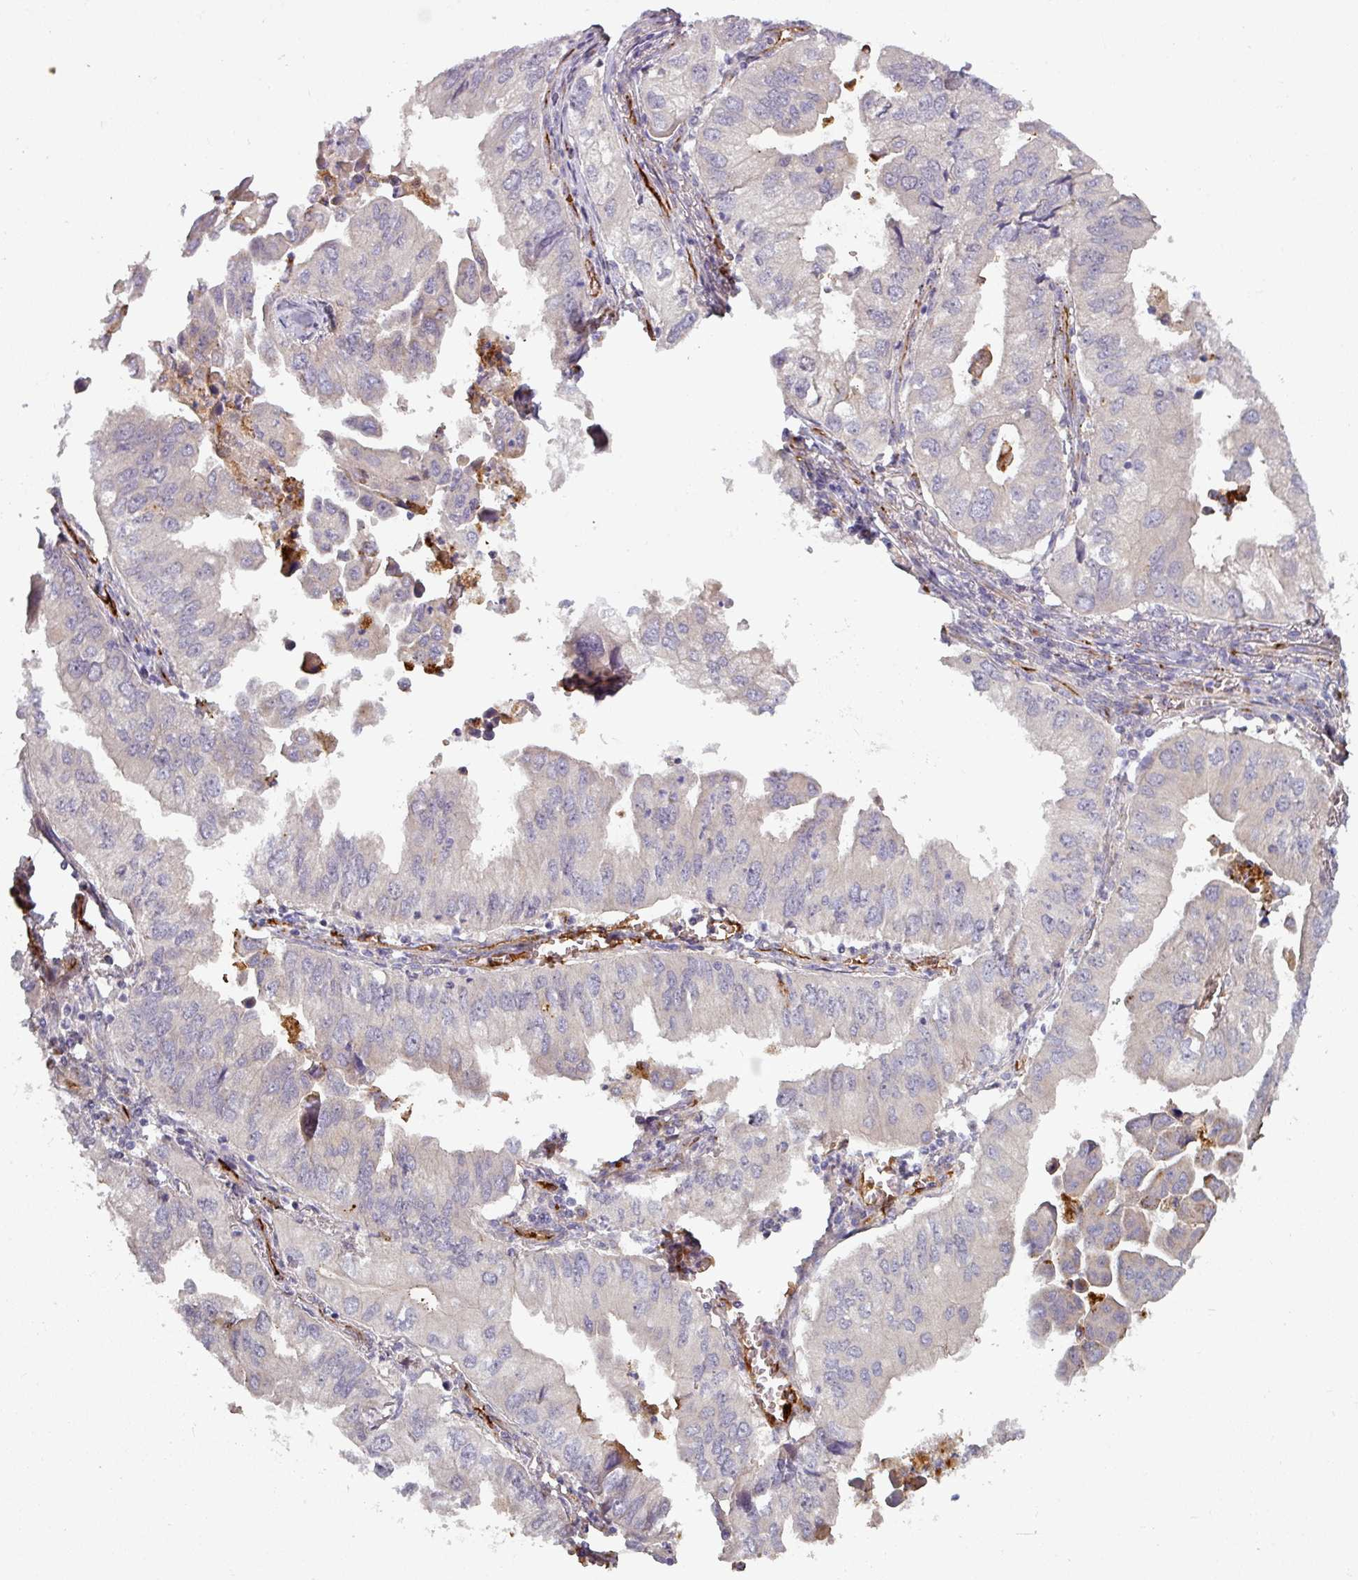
{"staining": {"intensity": "negative", "quantity": "none", "location": "none"}, "tissue": "lung cancer", "cell_type": "Tumor cells", "image_type": "cancer", "snomed": [{"axis": "morphology", "description": "Adenocarcinoma, NOS"}, {"axis": "topography", "description": "Lung"}], "caption": "Tumor cells are negative for brown protein staining in adenocarcinoma (lung). (Brightfield microscopy of DAB (3,3'-diaminobenzidine) IHC at high magnification).", "gene": "PRODH2", "patient": {"sex": "male", "age": 48}}